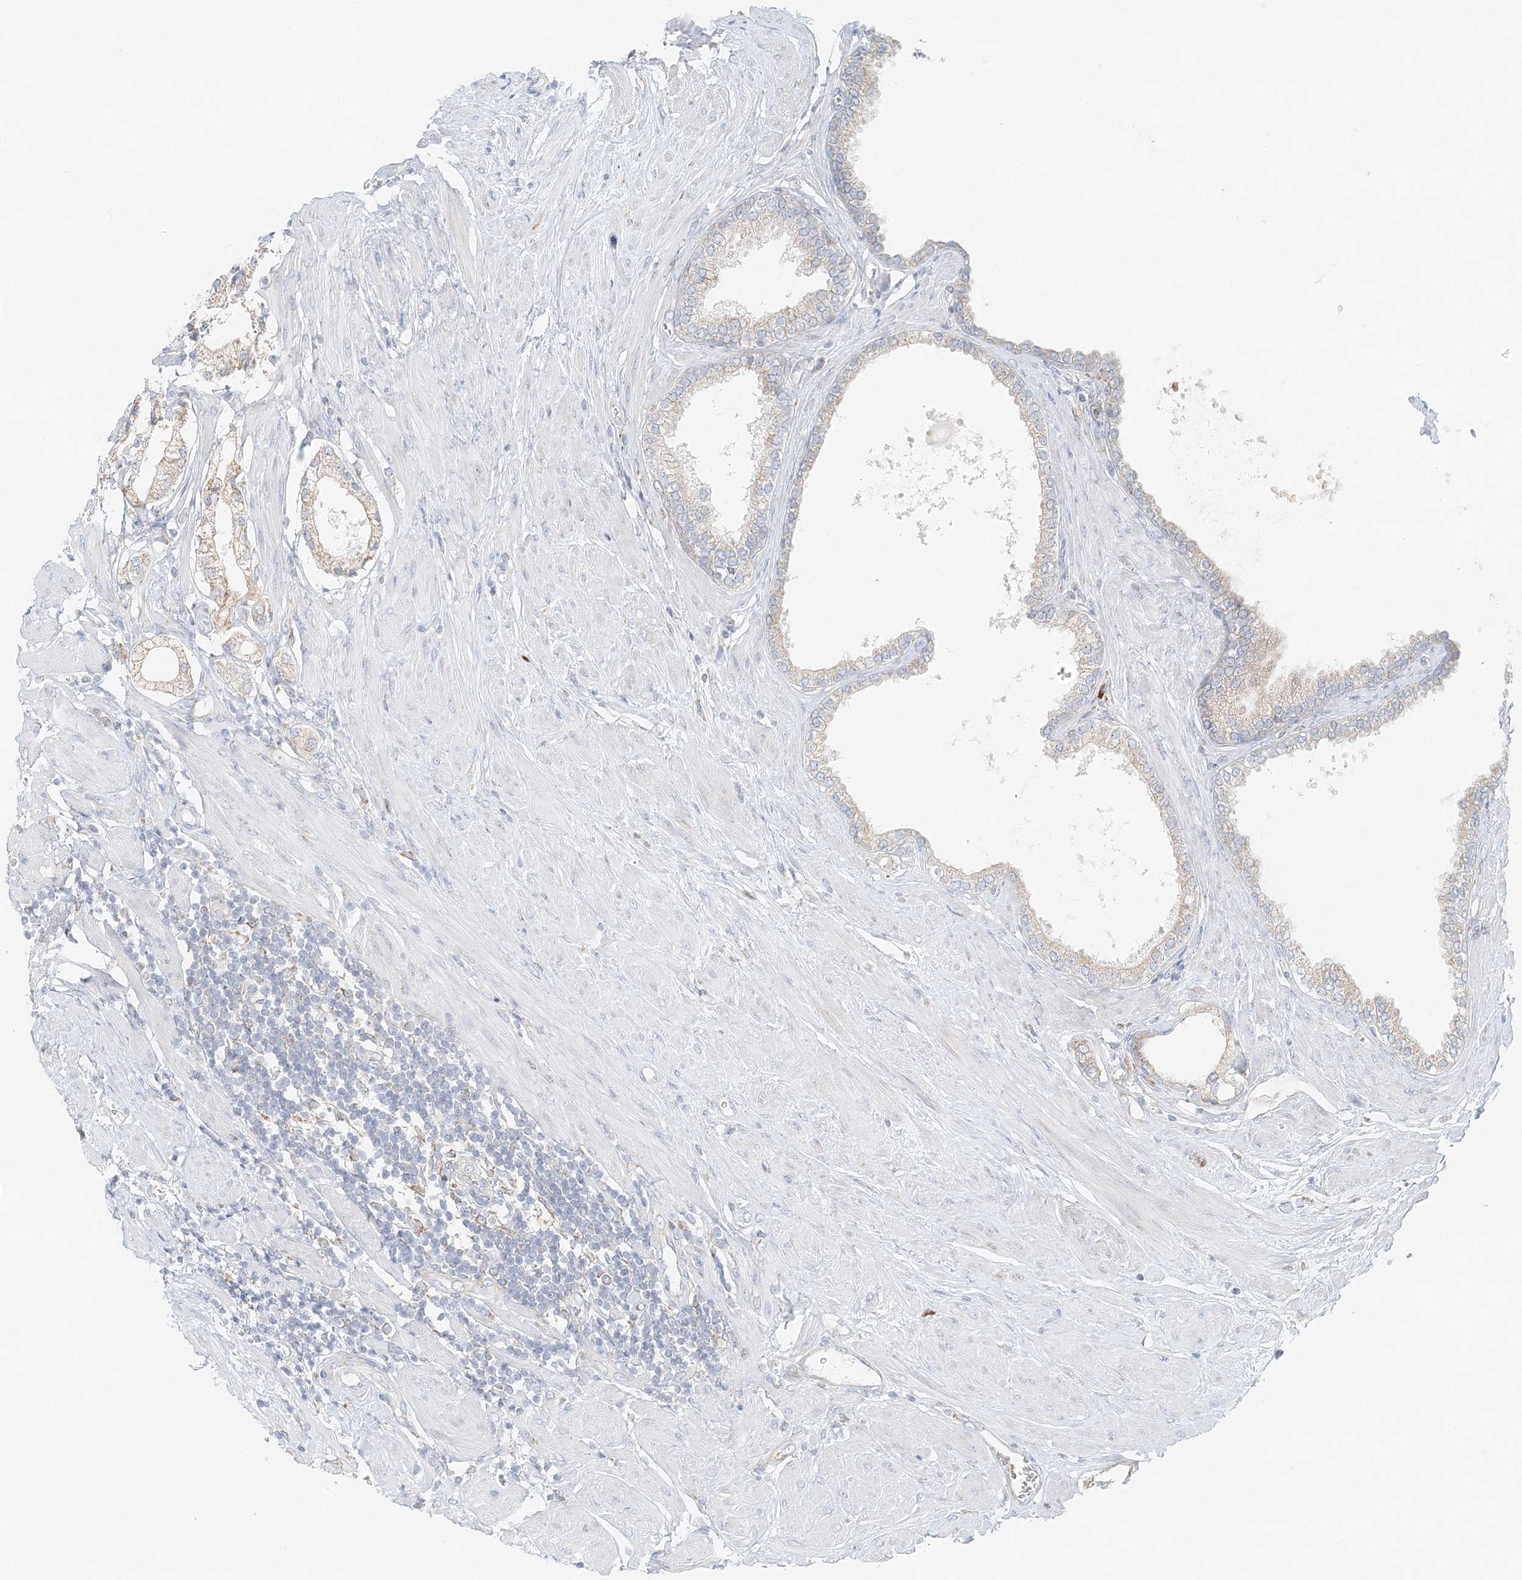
{"staining": {"intensity": "moderate", "quantity": "<25%", "location": "cytoplasmic/membranous"}, "tissue": "prostate cancer", "cell_type": "Tumor cells", "image_type": "cancer", "snomed": [{"axis": "morphology", "description": "Adenocarcinoma, Low grade"}, {"axis": "topography", "description": "Prostate"}], "caption": "High-power microscopy captured an immunohistochemistry micrograph of prostate cancer (low-grade adenocarcinoma), revealing moderate cytoplasmic/membranous expression in about <25% of tumor cells. (brown staining indicates protein expression, while blue staining denotes nuclei).", "gene": "STK11IP", "patient": {"sex": "male", "age": 62}}